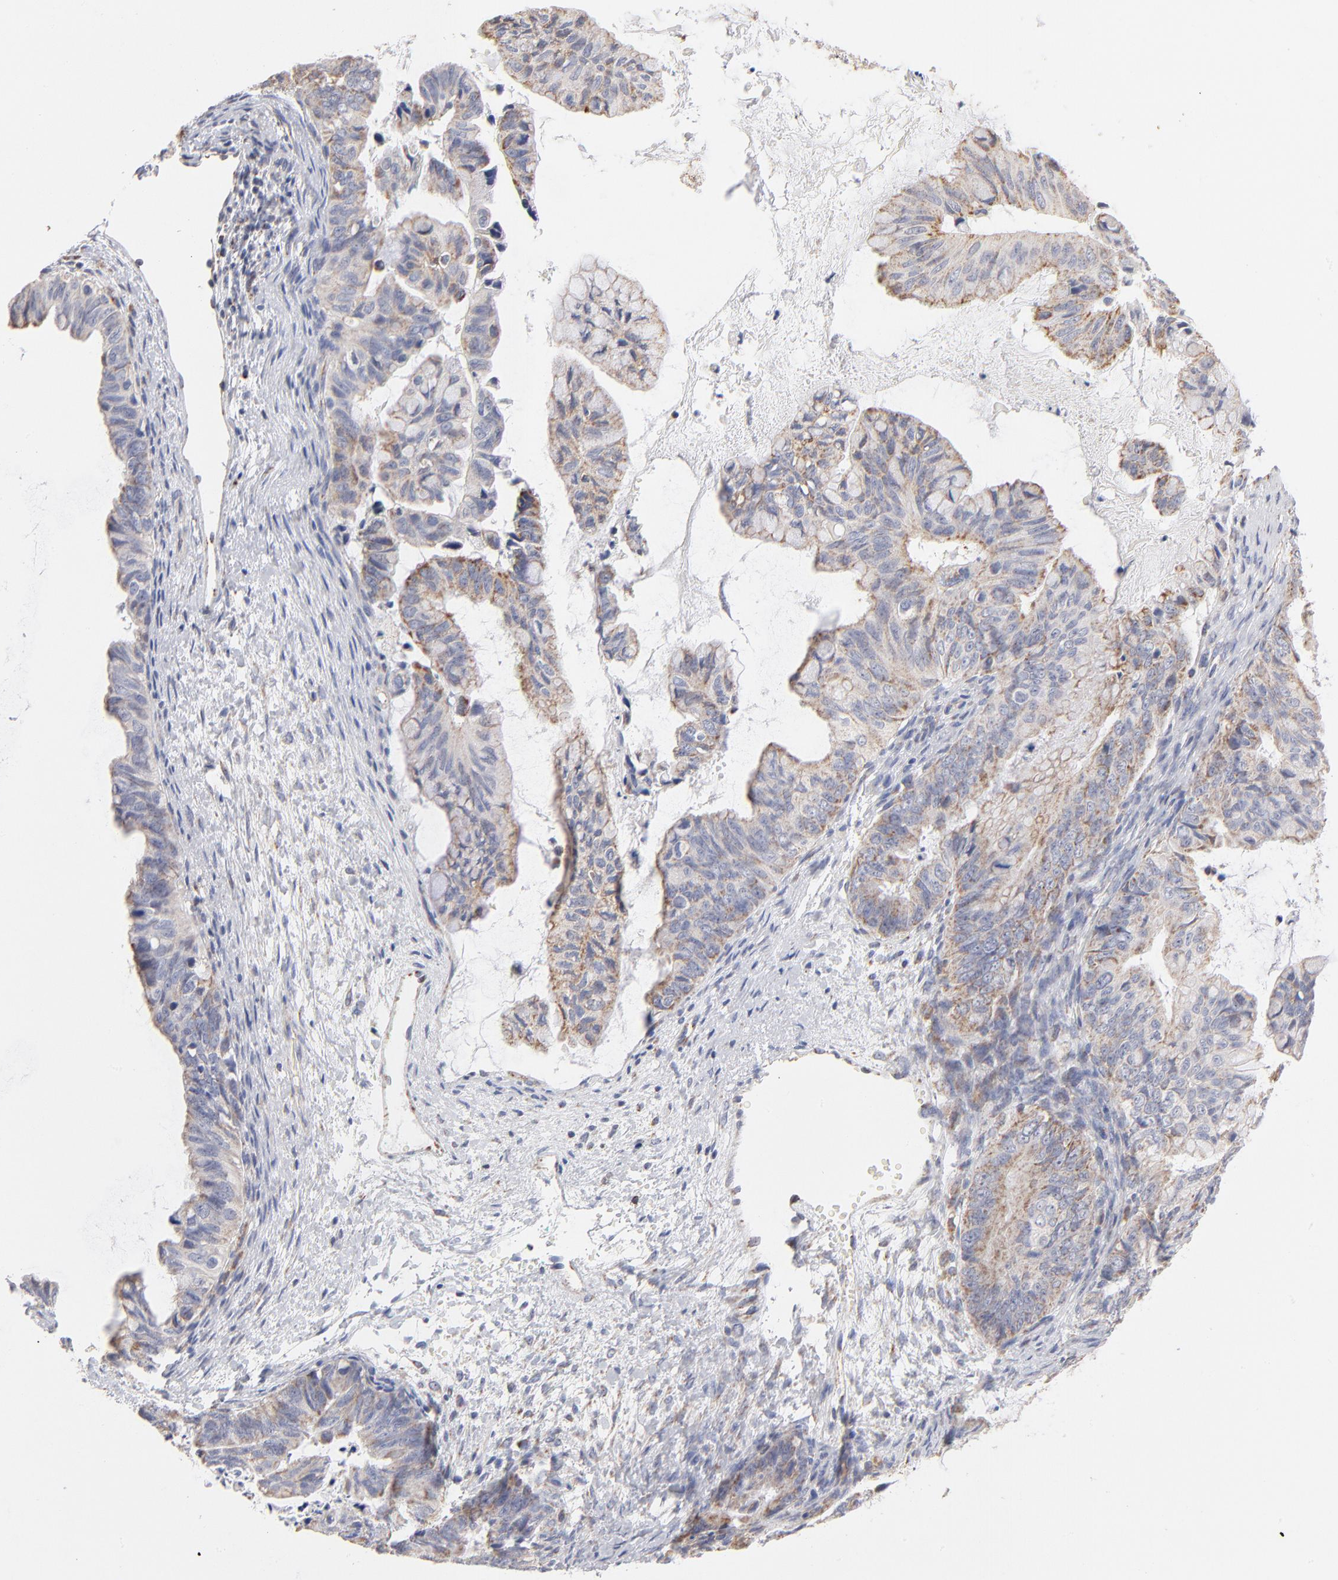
{"staining": {"intensity": "moderate", "quantity": ">75%", "location": "cytoplasmic/membranous"}, "tissue": "ovarian cancer", "cell_type": "Tumor cells", "image_type": "cancer", "snomed": [{"axis": "morphology", "description": "Cystadenocarcinoma, mucinous, NOS"}, {"axis": "topography", "description": "Ovary"}], "caption": "High-power microscopy captured an immunohistochemistry (IHC) histopathology image of ovarian cancer (mucinous cystadenocarcinoma), revealing moderate cytoplasmic/membranous positivity in about >75% of tumor cells.", "gene": "MRPL58", "patient": {"sex": "female", "age": 36}}